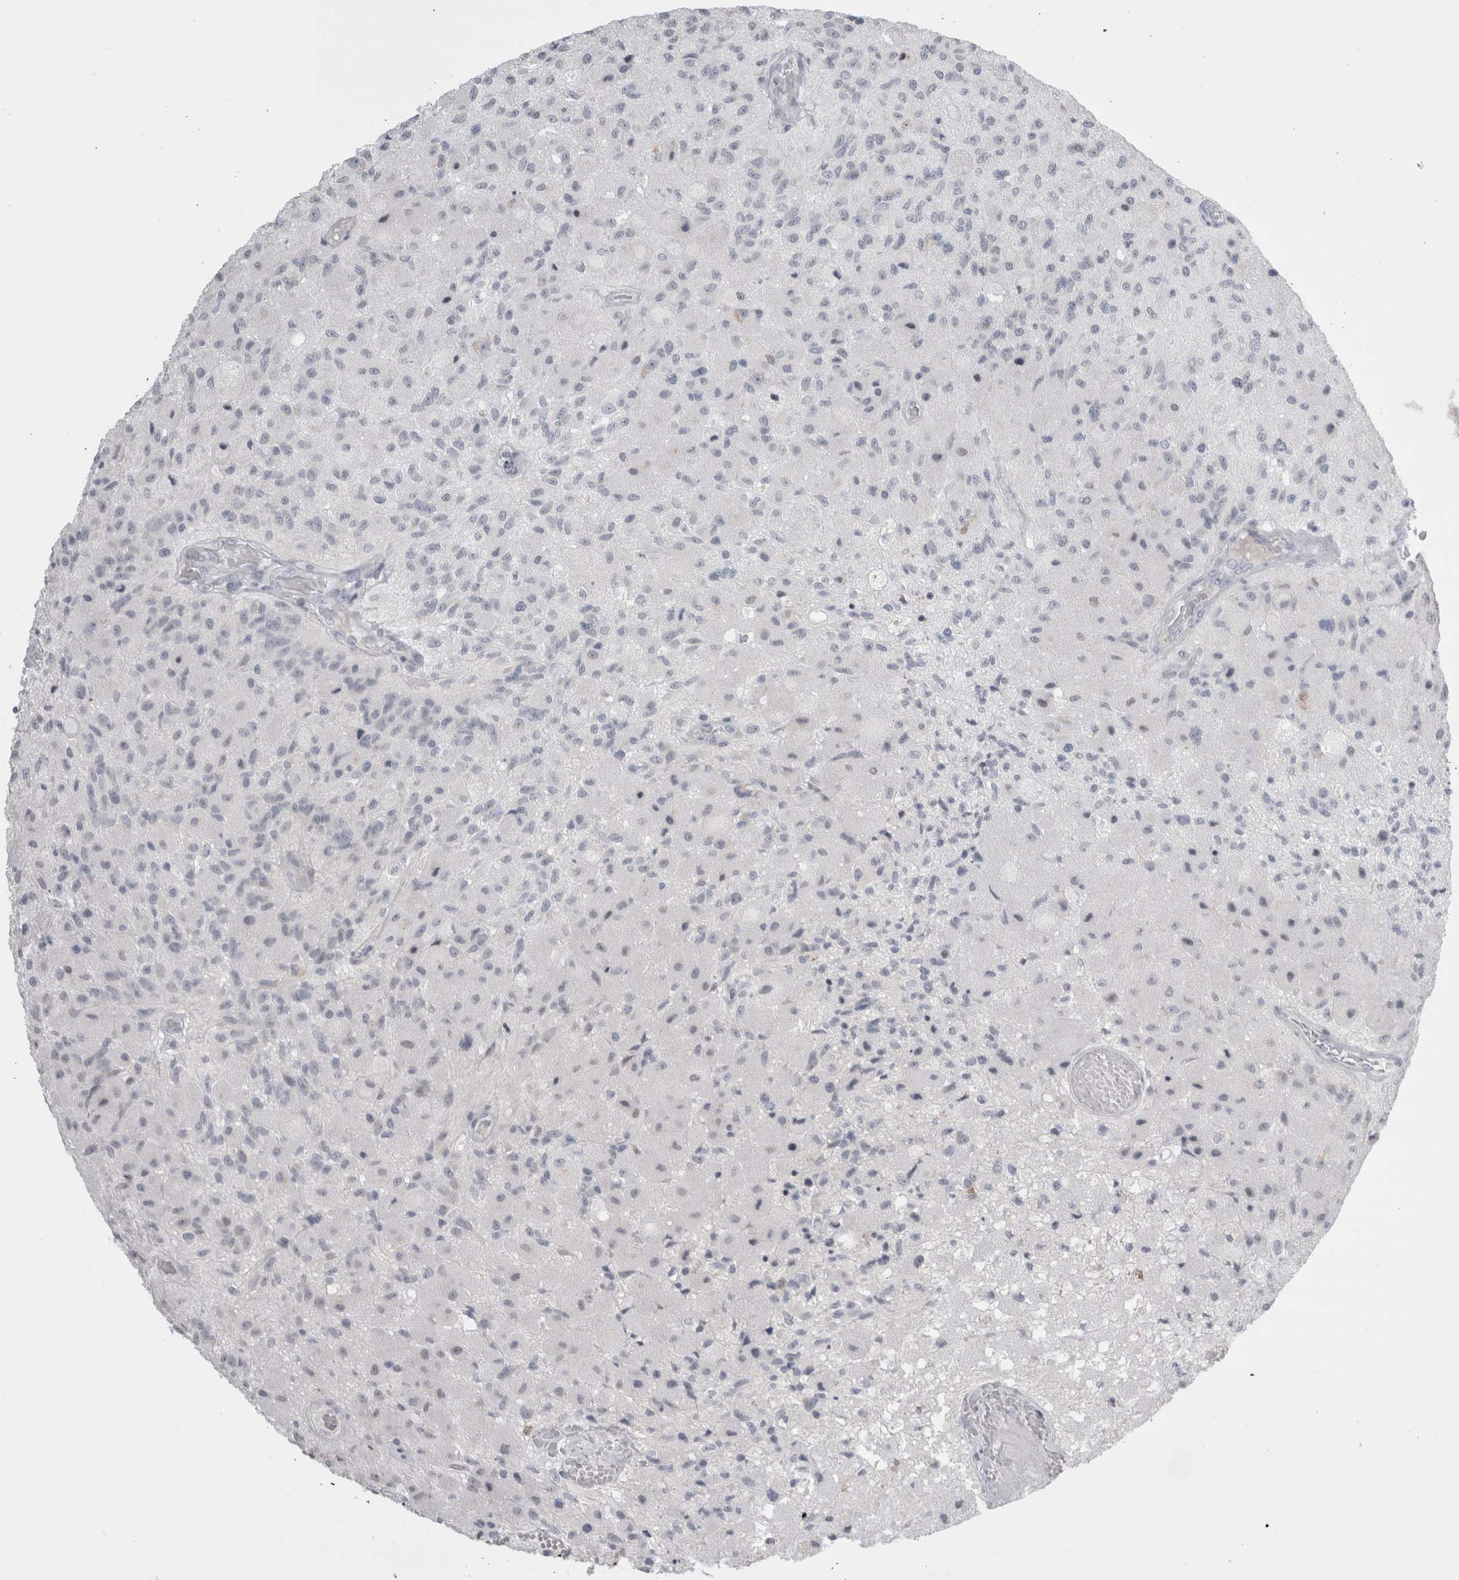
{"staining": {"intensity": "negative", "quantity": "none", "location": "none"}, "tissue": "glioma", "cell_type": "Tumor cells", "image_type": "cancer", "snomed": [{"axis": "morphology", "description": "Normal tissue, NOS"}, {"axis": "morphology", "description": "Glioma, malignant, High grade"}, {"axis": "topography", "description": "Cerebral cortex"}], "caption": "Tumor cells show no significant protein staining in malignant glioma (high-grade).", "gene": "FNDC8", "patient": {"sex": "male", "age": 77}}